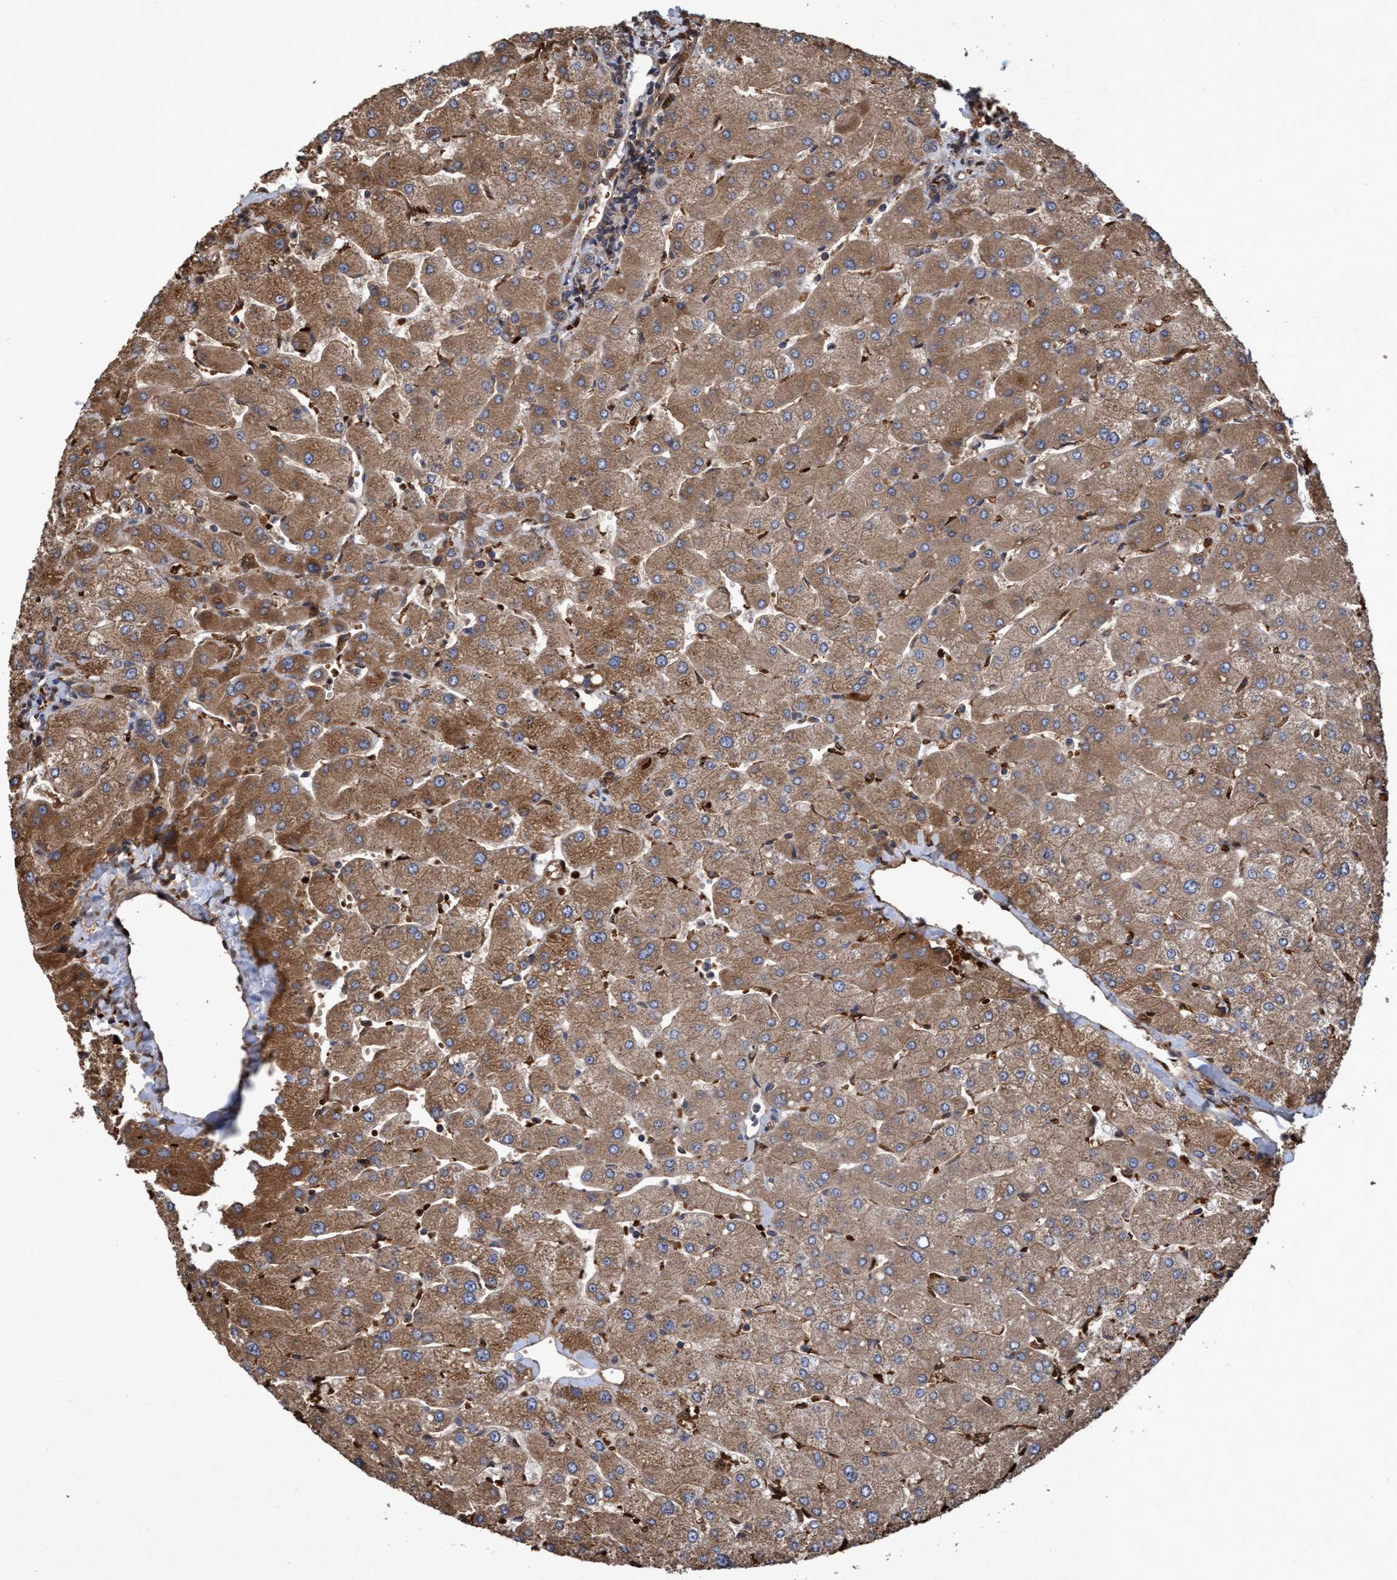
{"staining": {"intensity": "moderate", "quantity": ">75%", "location": "cytoplasmic/membranous"}, "tissue": "liver", "cell_type": "Cholangiocytes", "image_type": "normal", "snomed": [{"axis": "morphology", "description": "Normal tissue, NOS"}, {"axis": "topography", "description": "Liver"}], "caption": "Protein expression analysis of unremarkable human liver reveals moderate cytoplasmic/membranous positivity in about >75% of cholangiocytes. The staining is performed using DAB (3,3'-diaminobenzidine) brown chromogen to label protein expression. The nuclei are counter-stained blue using hematoxylin.", "gene": "CHMP6", "patient": {"sex": "male", "age": 55}}